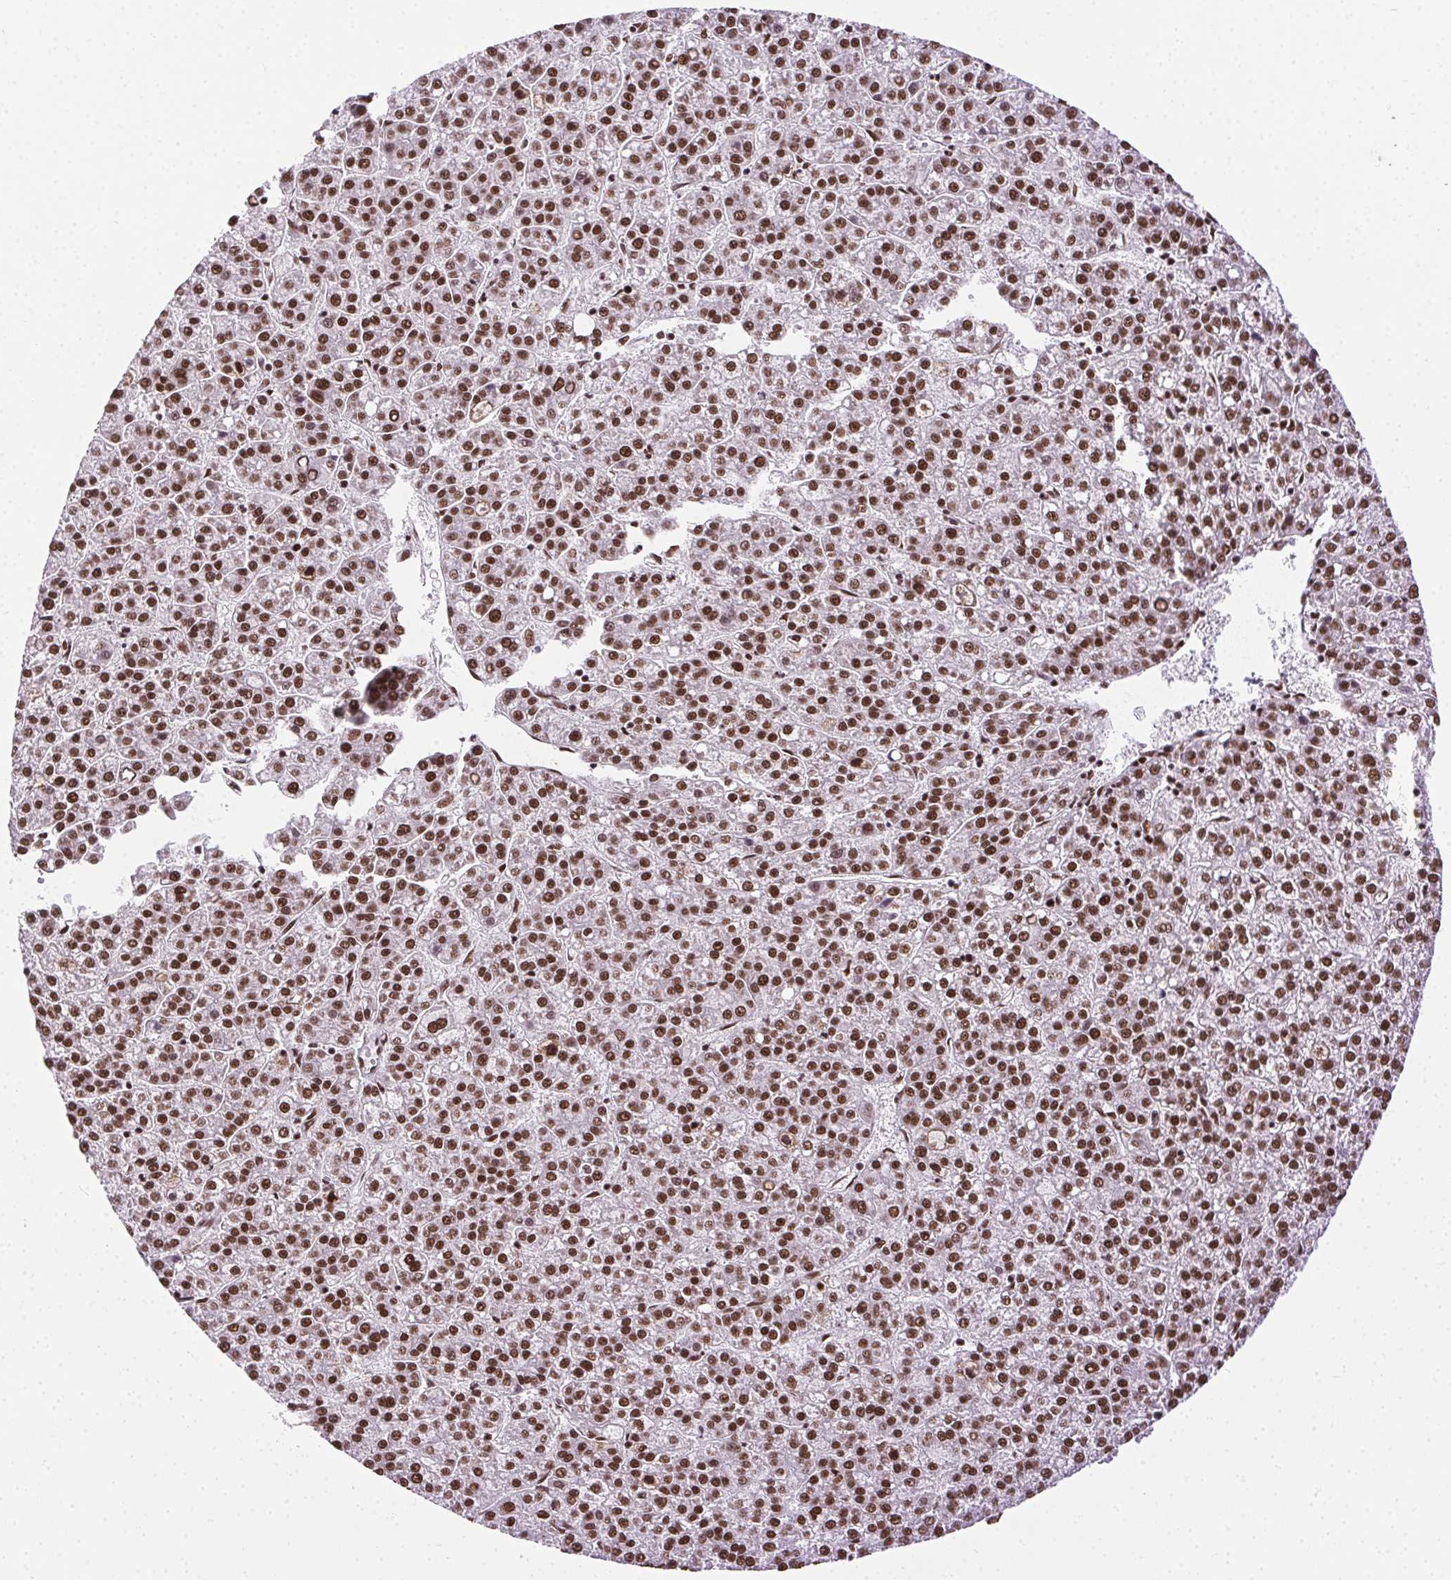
{"staining": {"intensity": "strong", "quantity": ">75%", "location": "nuclear"}, "tissue": "liver cancer", "cell_type": "Tumor cells", "image_type": "cancer", "snomed": [{"axis": "morphology", "description": "Carcinoma, Hepatocellular, NOS"}, {"axis": "topography", "description": "Liver"}], "caption": "An image of human liver hepatocellular carcinoma stained for a protein reveals strong nuclear brown staining in tumor cells.", "gene": "TRA2B", "patient": {"sex": "female", "age": 58}}